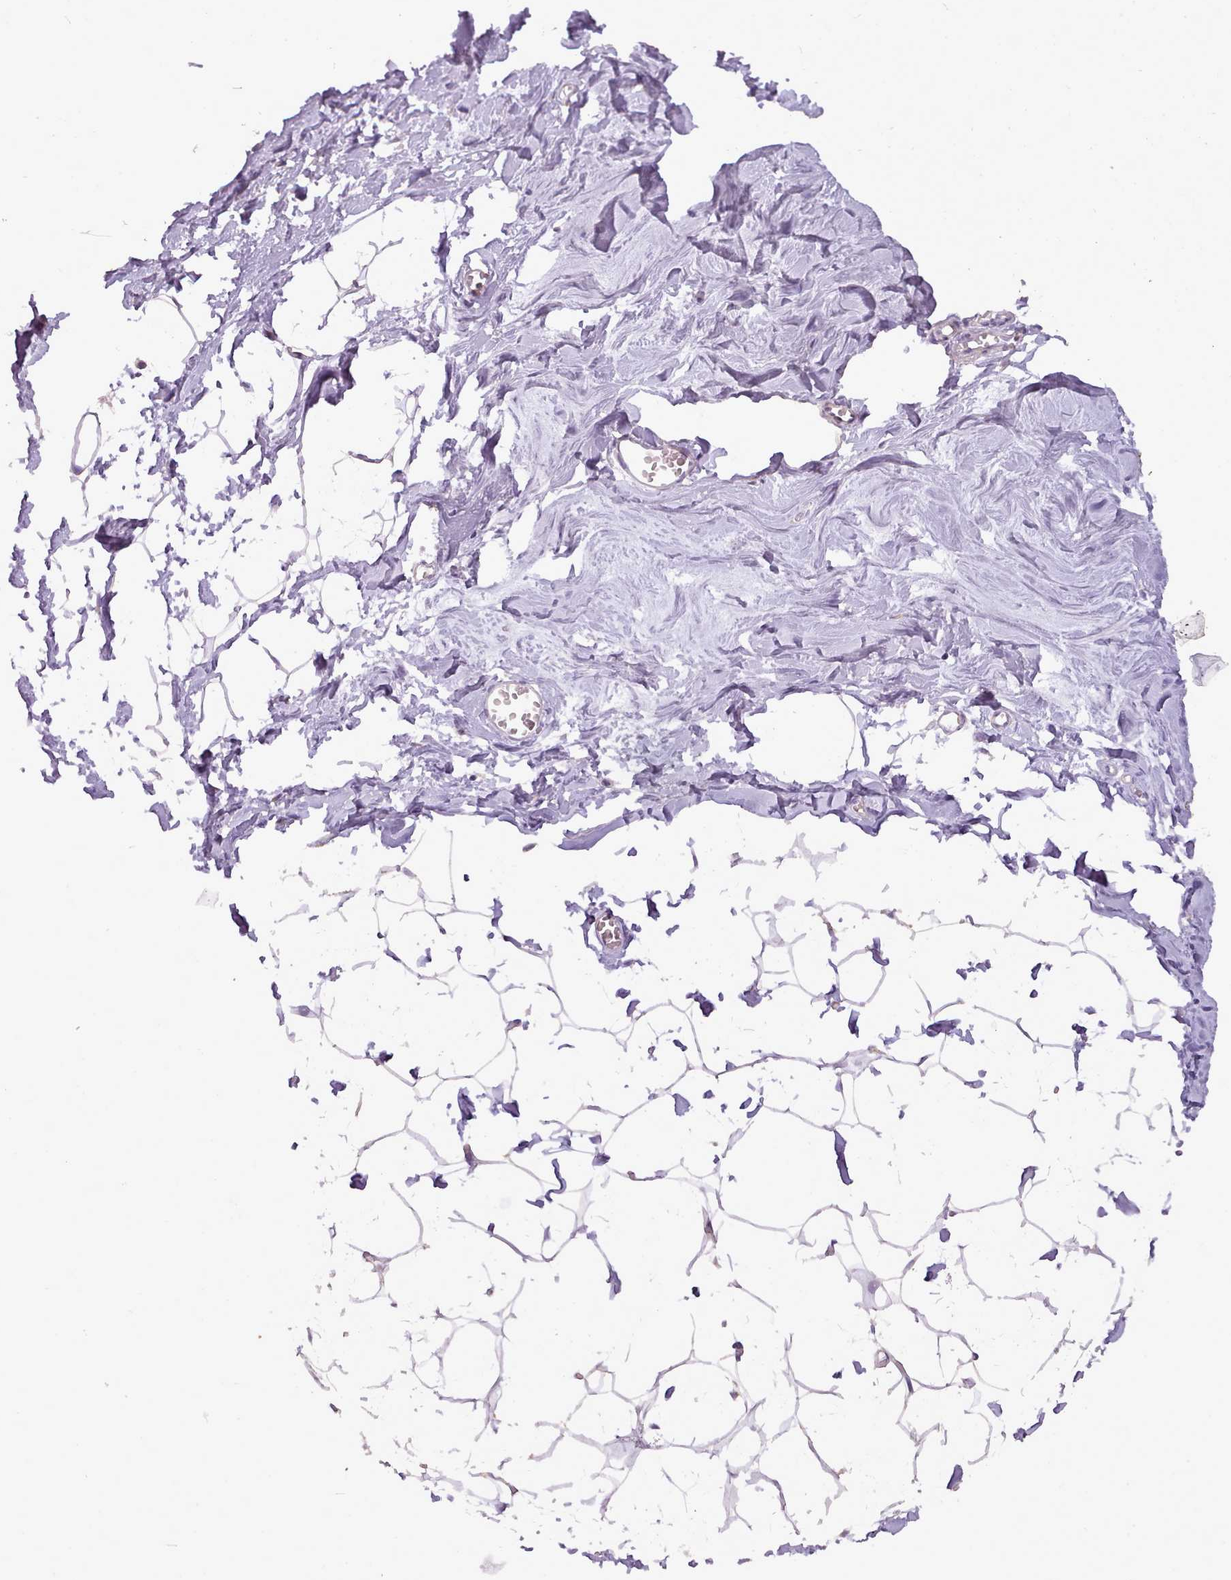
{"staining": {"intensity": "negative", "quantity": "none", "location": "none"}, "tissue": "breast", "cell_type": "Adipocytes", "image_type": "normal", "snomed": [{"axis": "morphology", "description": "Normal tissue, NOS"}, {"axis": "topography", "description": "Breast"}], "caption": "DAB immunohistochemical staining of unremarkable breast shows no significant positivity in adipocytes.", "gene": "NTN4", "patient": {"sex": "female", "age": 27}}